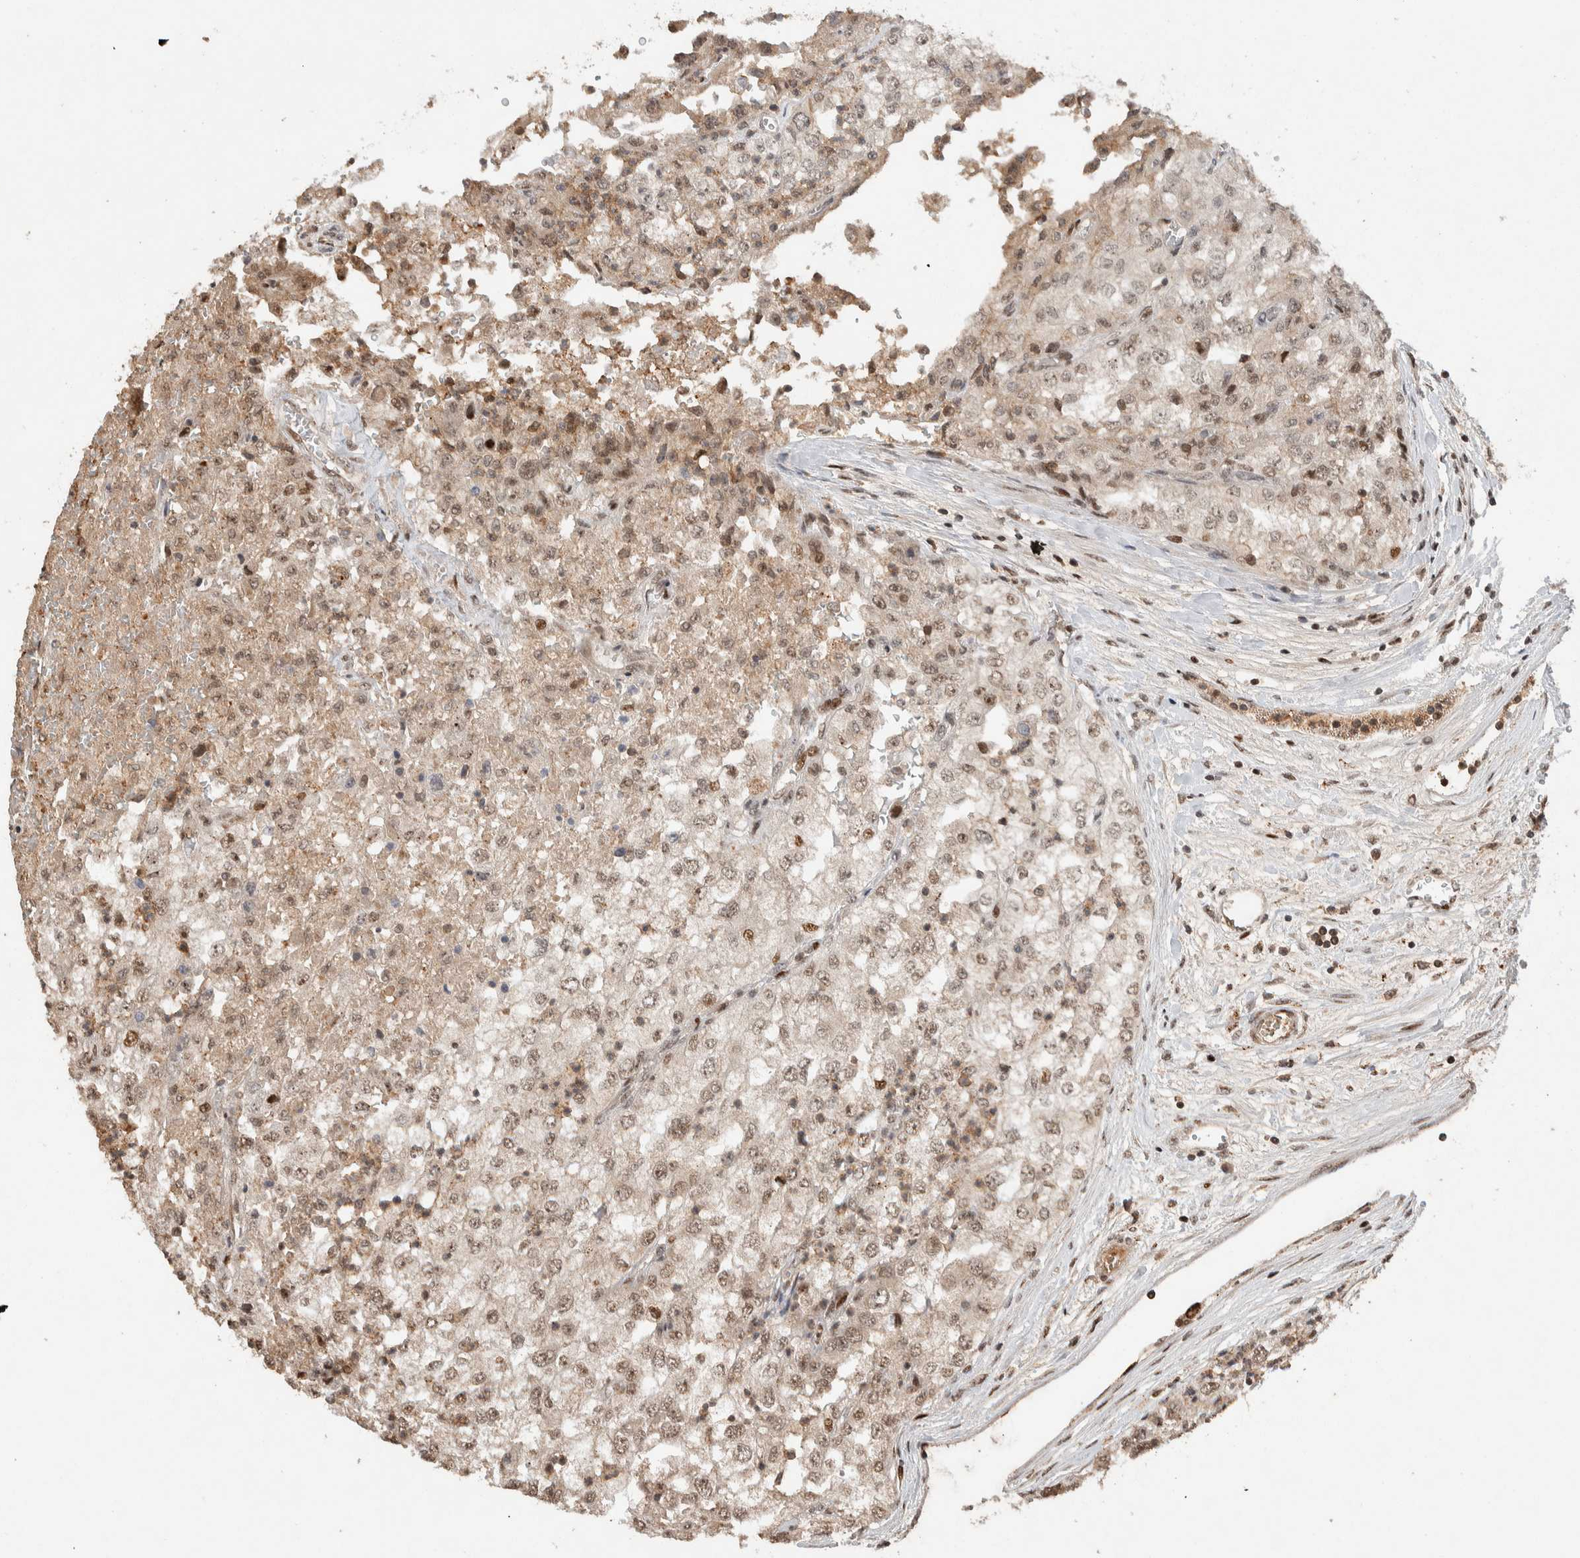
{"staining": {"intensity": "weak", "quantity": "25%-75%", "location": "nuclear"}, "tissue": "renal cancer", "cell_type": "Tumor cells", "image_type": "cancer", "snomed": [{"axis": "morphology", "description": "Adenocarcinoma, NOS"}, {"axis": "topography", "description": "Kidney"}], "caption": "Human adenocarcinoma (renal) stained with a protein marker exhibits weak staining in tumor cells.", "gene": "ZNF521", "patient": {"sex": "female", "age": 54}}